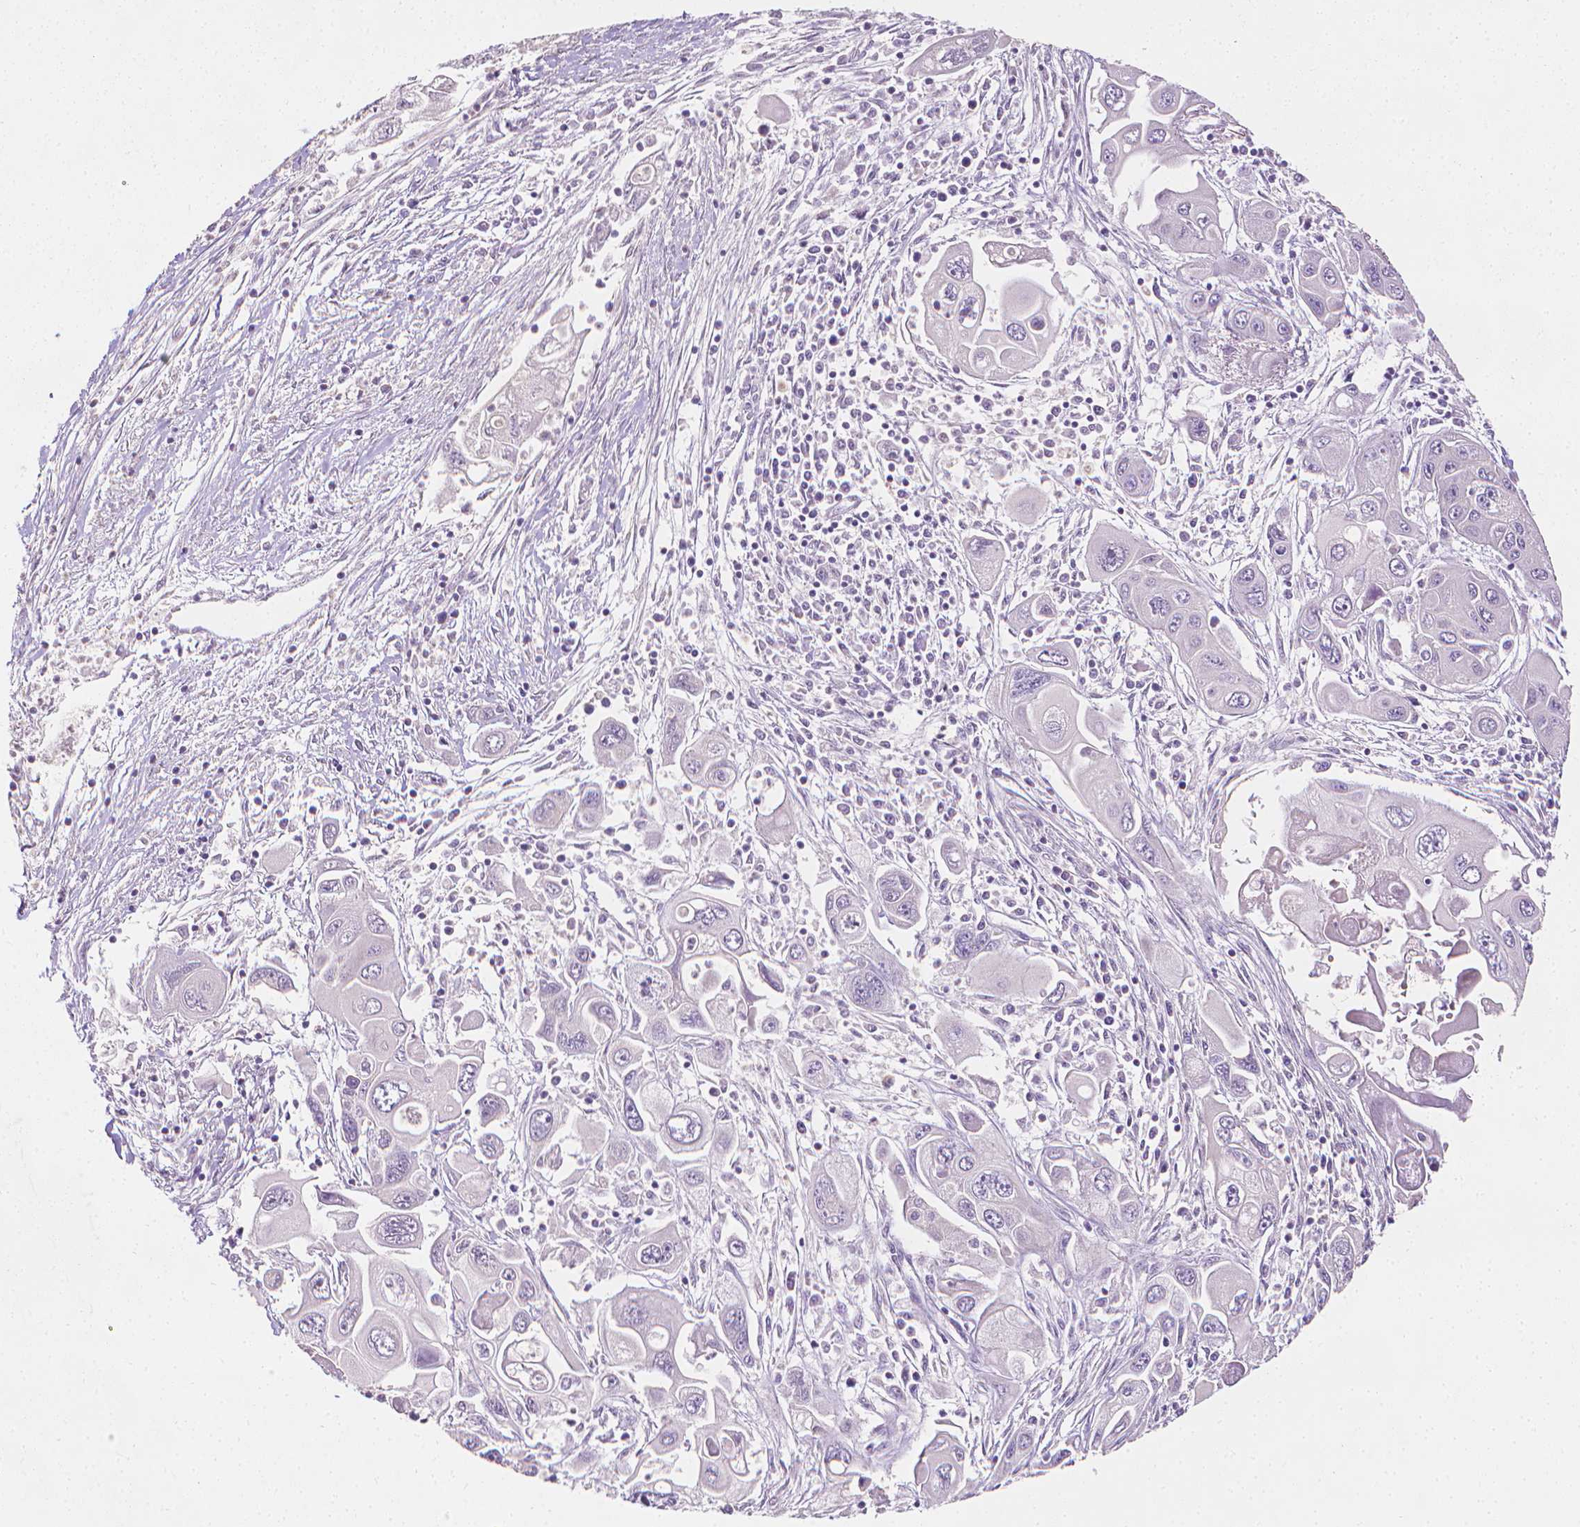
{"staining": {"intensity": "negative", "quantity": "none", "location": "none"}, "tissue": "pancreatic cancer", "cell_type": "Tumor cells", "image_type": "cancer", "snomed": [{"axis": "morphology", "description": "Adenocarcinoma, NOS"}, {"axis": "topography", "description": "Pancreas"}], "caption": "High magnification brightfield microscopy of pancreatic cancer stained with DAB (brown) and counterstained with hematoxylin (blue): tumor cells show no significant positivity.", "gene": "FASN", "patient": {"sex": "male", "age": 70}}